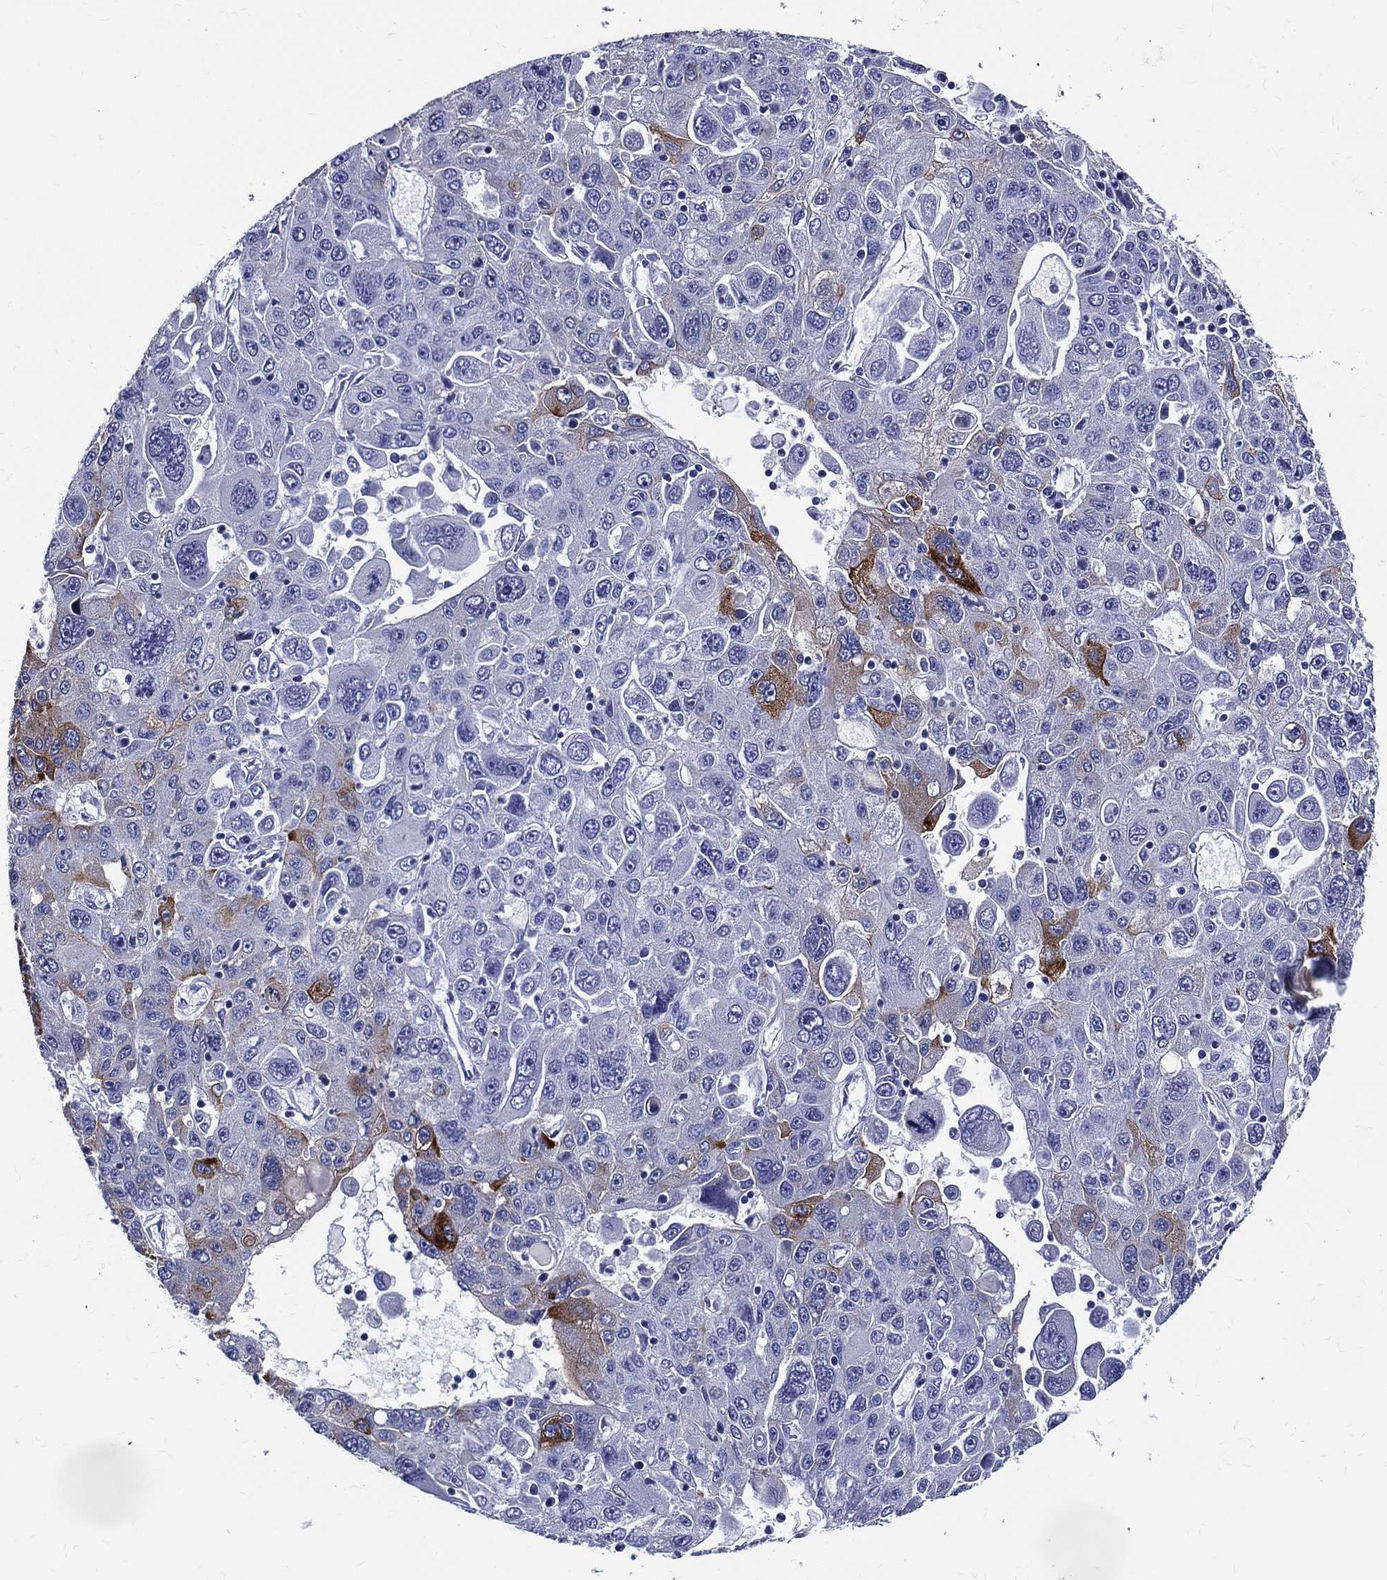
{"staining": {"intensity": "moderate", "quantity": "<25%", "location": "cytoplasmic/membranous"}, "tissue": "stomach cancer", "cell_type": "Tumor cells", "image_type": "cancer", "snomed": [{"axis": "morphology", "description": "Adenocarcinoma, NOS"}, {"axis": "topography", "description": "Stomach"}], "caption": "There is low levels of moderate cytoplasmic/membranous staining in tumor cells of stomach adenocarcinoma, as demonstrated by immunohistochemical staining (brown color).", "gene": "ACE2", "patient": {"sex": "male", "age": 56}}